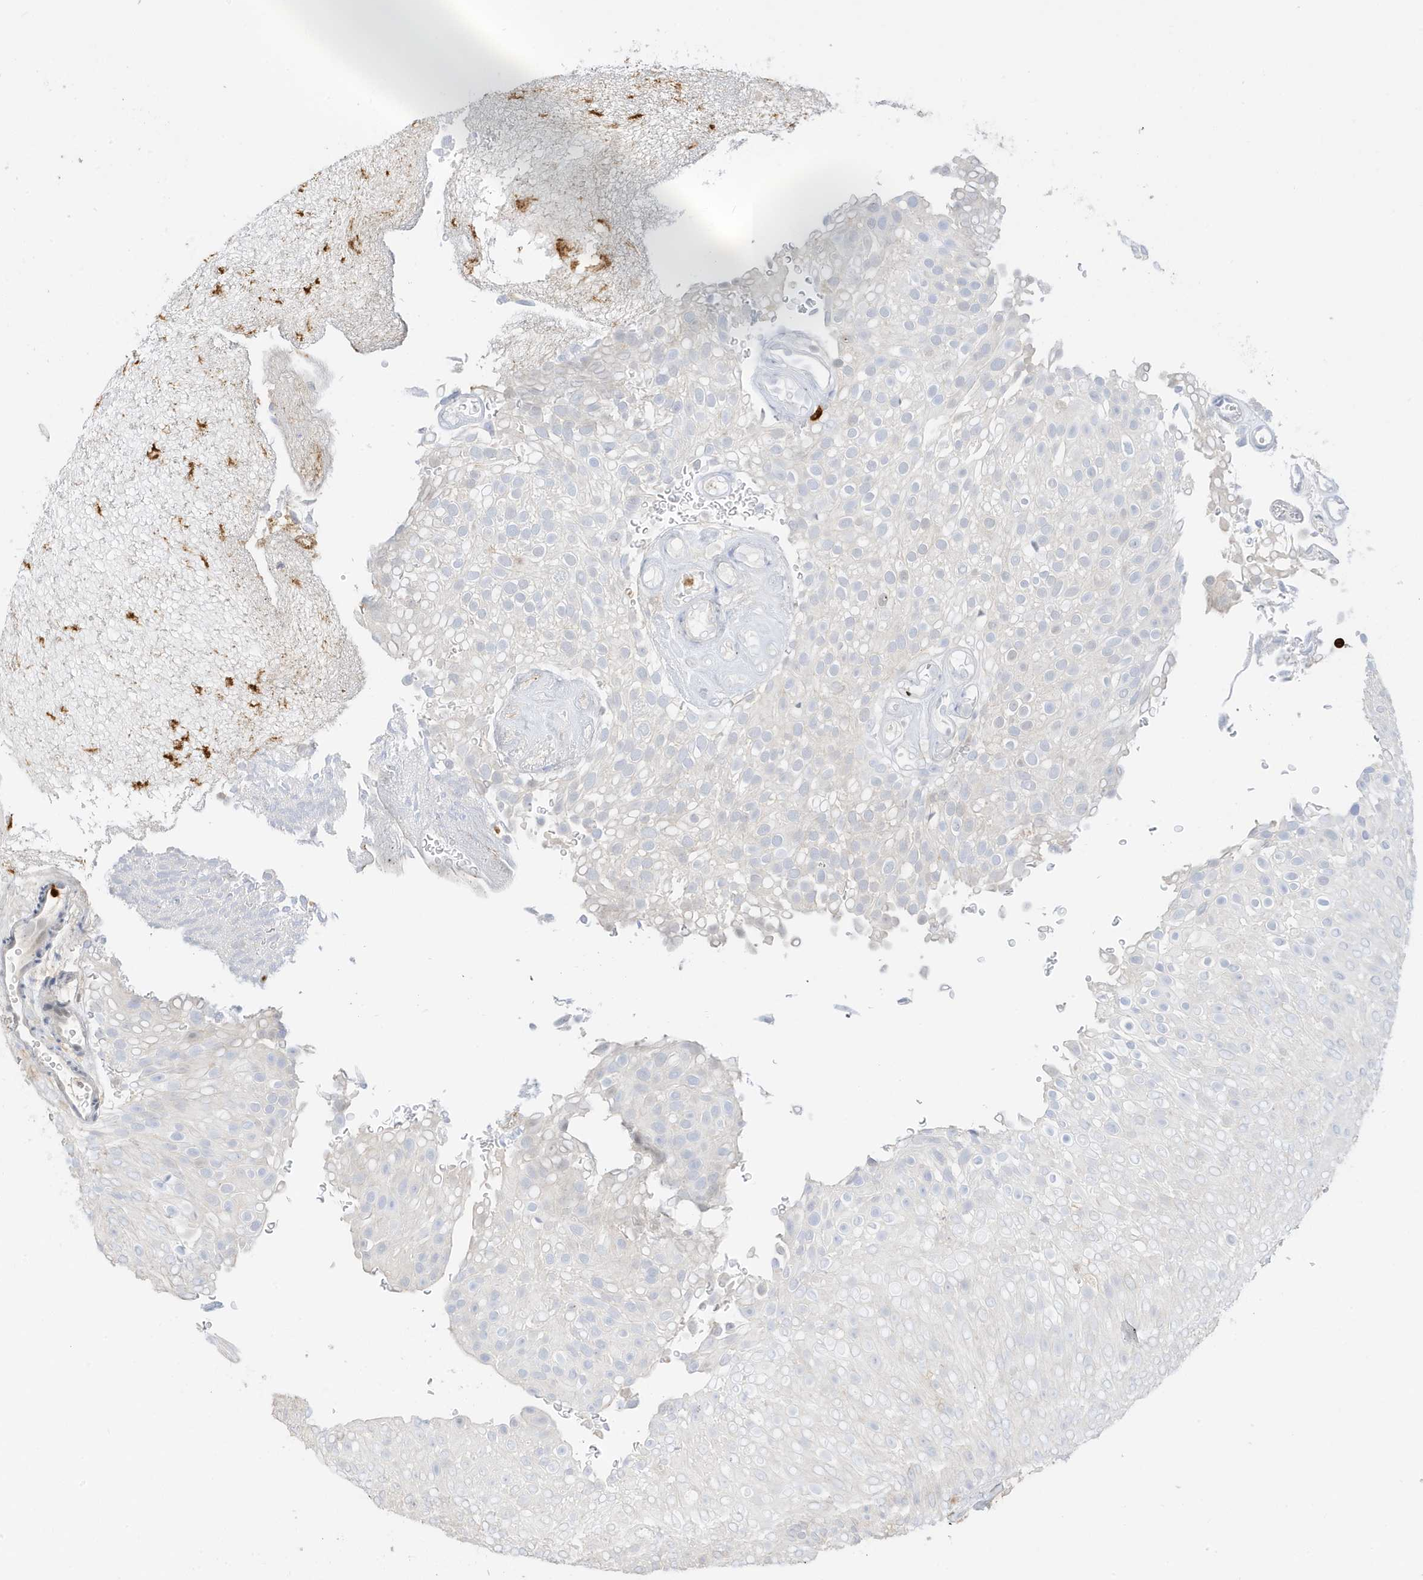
{"staining": {"intensity": "negative", "quantity": "none", "location": "none"}, "tissue": "urothelial cancer", "cell_type": "Tumor cells", "image_type": "cancer", "snomed": [{"axis": "morphology", "description": "Urothelial carcinoma, Low grade"}, {"axis": "topography", "description": "Urinary bladder"}], "caption": "Immunohistochemistry (IHC) photomicrograph of neoplastic tissue: urothelial carcinoma (low-grade) stained with DAB reveals no significant protein staining in tumor cells.", "gene": "GCA", "patient": {"sex": "male", "age": 78}}